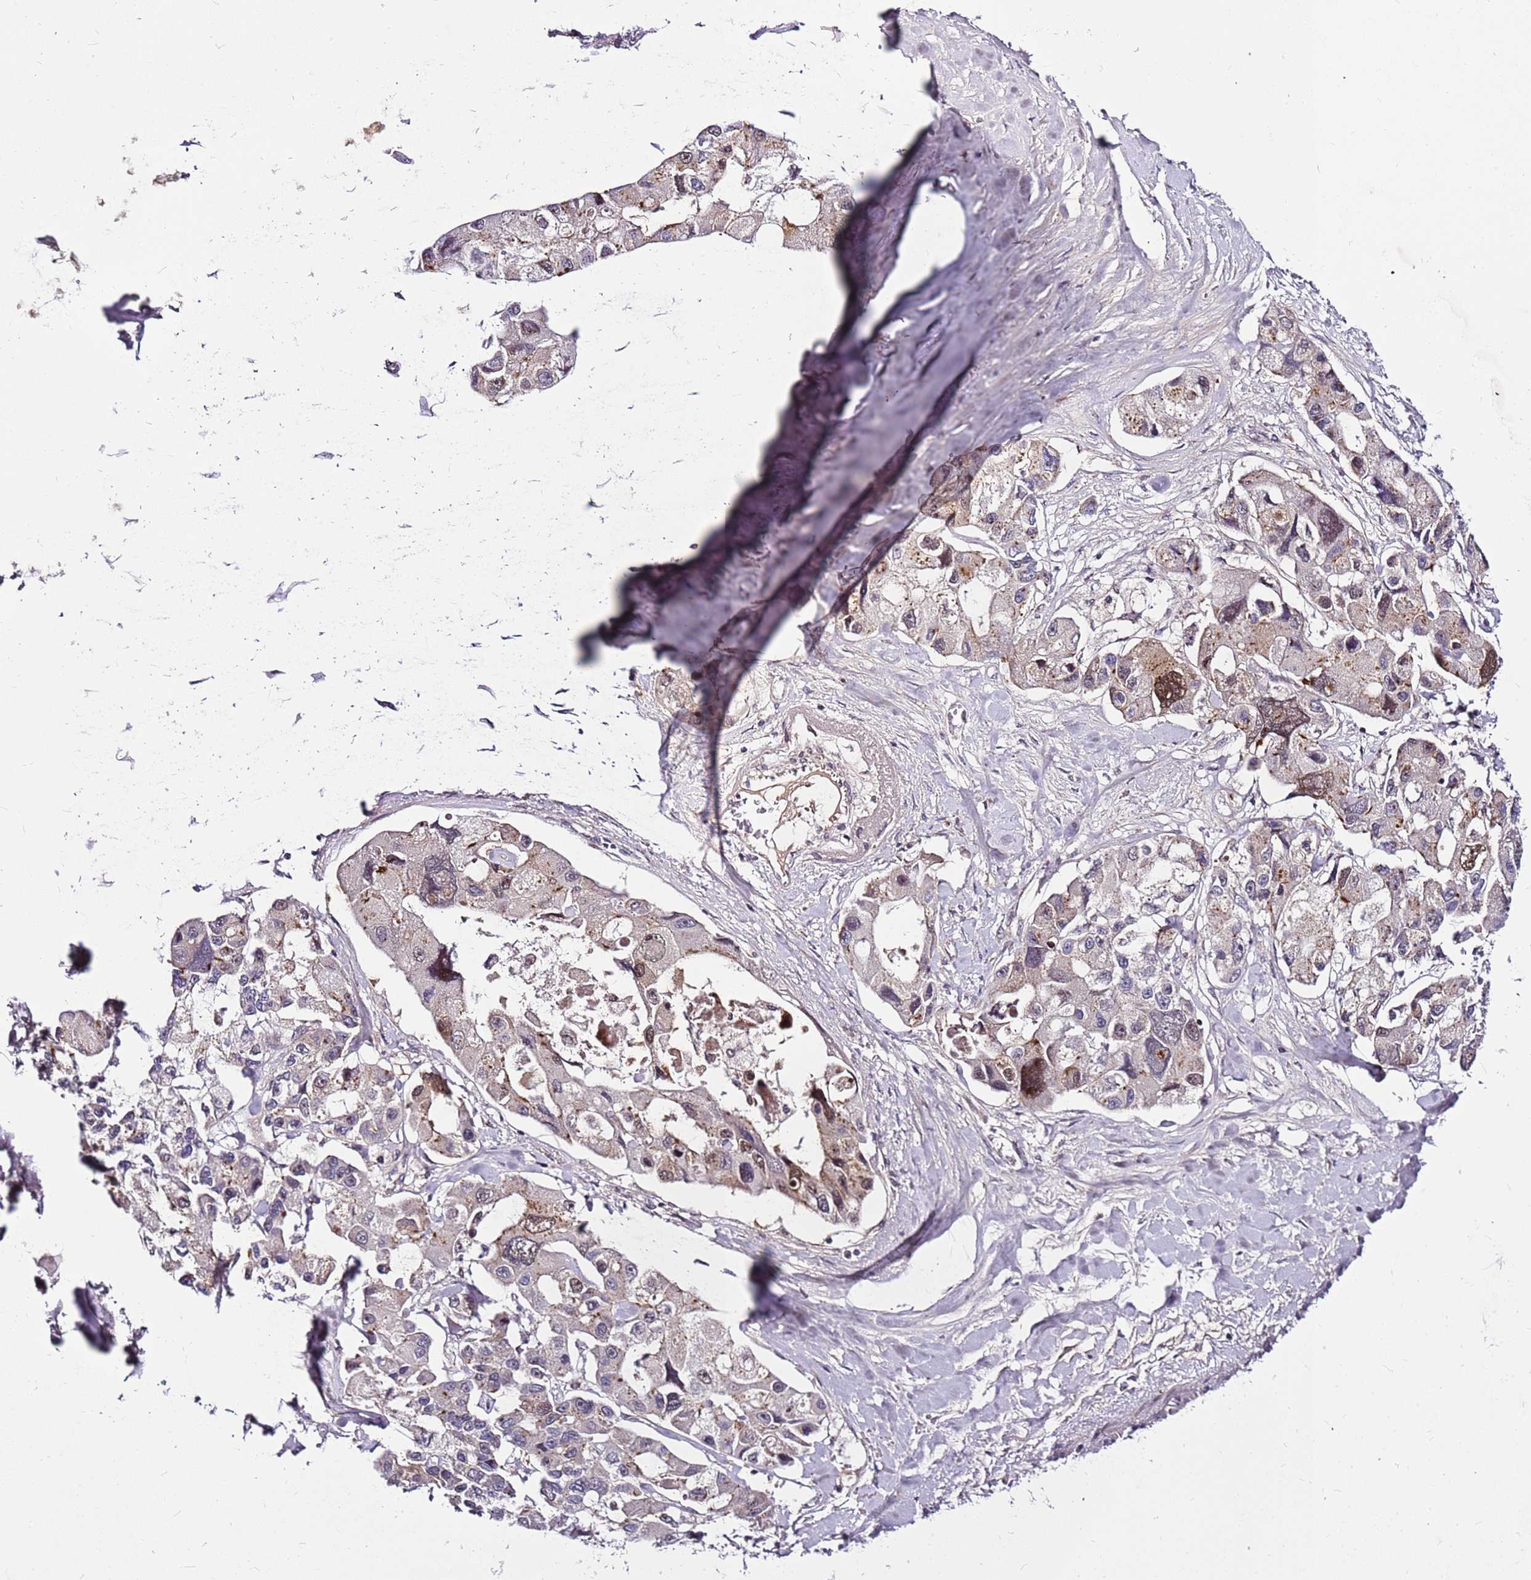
{"staining": {"intensity": "weak", "quantity": "25%-75%", "location": "cytoplasmic/membranous"}, "tissue": "lung cancer", "cell_type": "Tumor cells", "image_type": "cancer", "snomed": [{"axis": "morphology", "description": "Adenocarcinoma, NOS"}, {"axis": "topography", "description": "Lung"}], "caption": "There is low levels of weak cytoplasmic/membranous expression in tumor cells of adenocarcinoma (lung), as demonstrated by immunohistochemical staining (brown color).", "gene": "POLE3", "patient": {"sex": "female", "age": 54}}